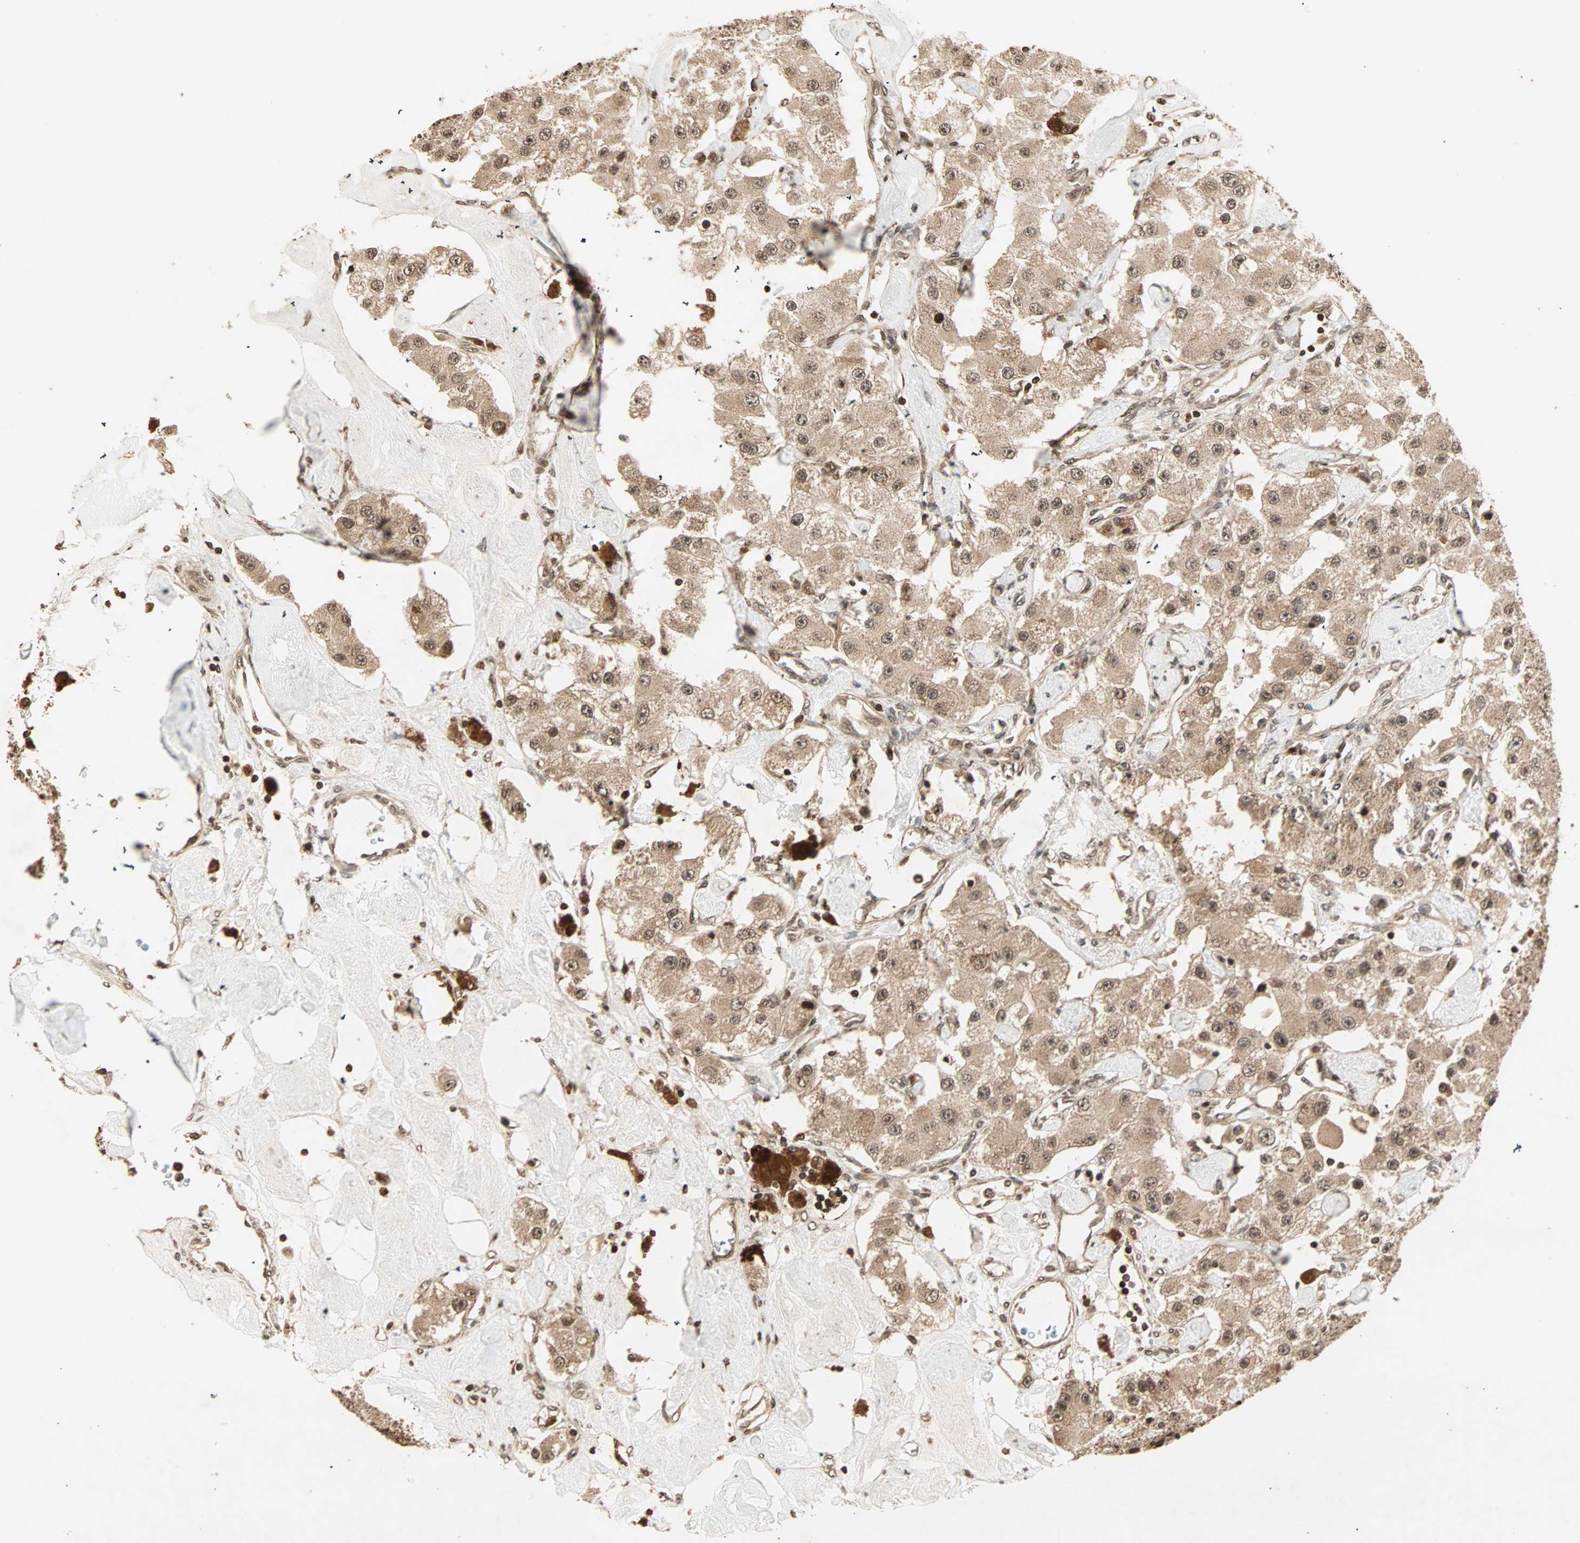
{"staining": {"intensity": "moderate", "quantity": ">75%", "location": "cytoplasmic/membranous,nuclear"}, "tissue": "carcinoid", "cell_type": "Tumor cells", "image_type": "cancer", "snomed": [{"axis": "morphology", "description": "Carcinoid, malignant, NOS"}, {"axis": "topography", "description": "Pancreas"}], "caption": "The micrograph shows a brown stain indicating the presence of a protein in the cytoplasmic/membranous and nuclear of tumor cells in malignant carcinoid. The staining was performed using DAB, with brown indicating positive protein expression. Nuclei are stained blue with hematoxylin.", "gene": "RFFL", "patient": {"sex": "male", "age": 41}}